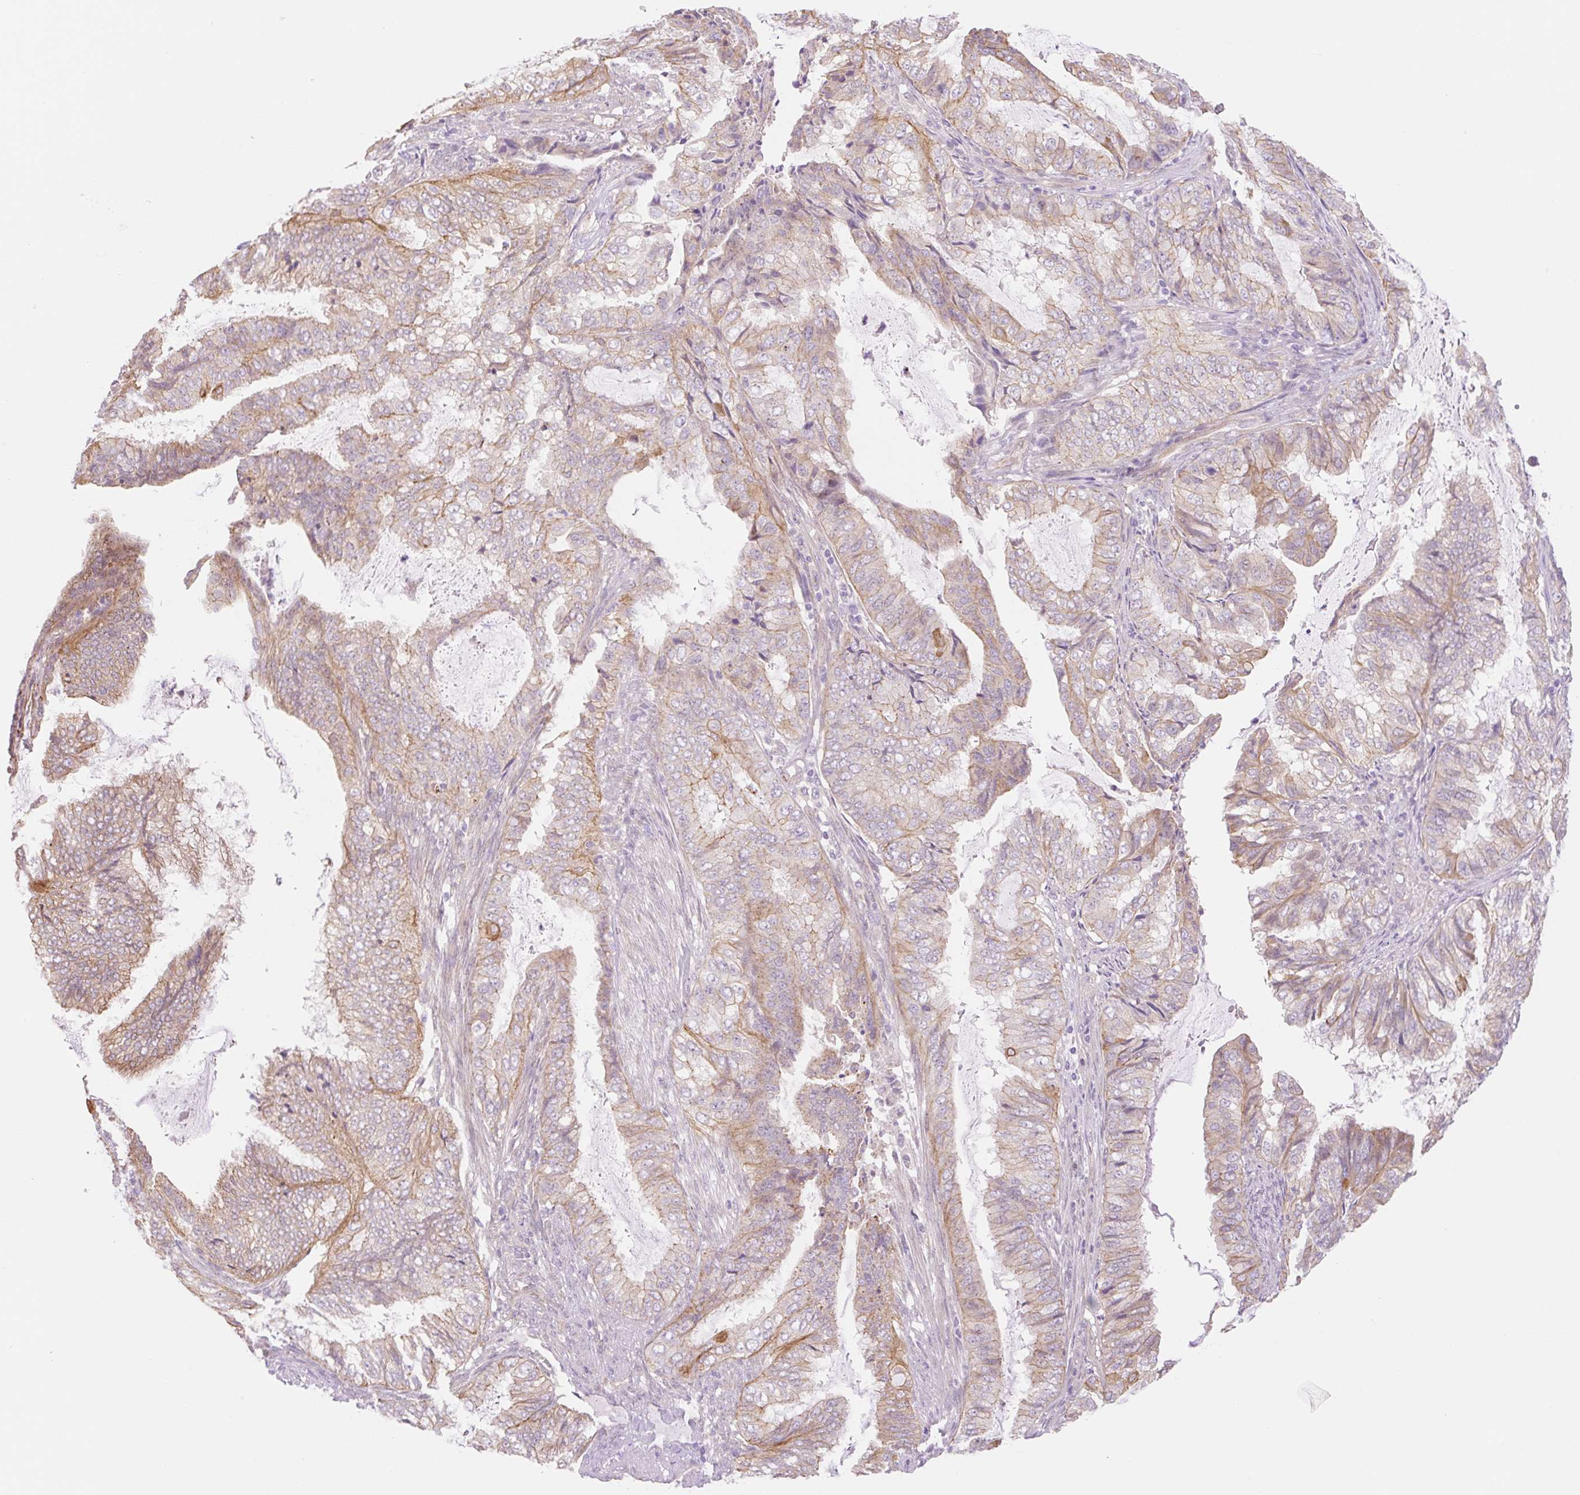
{"staining": {"intensity": "moderate", "quantity": "25%-75%", "location": "cytoplasmic/membranous"}, "tissue": "endometrial cancer", "cell_type": "Tumor cells", "image_type": "cancer", "snomed": [{"axis": "morphology", "description": "Adenocarcinoma, NOS"}, {"axis": "topography", "description": "Endometrium"}], "caption": "Adenocarcinoma (endometrial) was stained to show a protein in brown. There is medium levels of moderate cytoplasmic/membranous staining in about 25%-75% of tumor cells.", "gene": "NLRP5", "patient": {"sex": "female", "age": 51}}